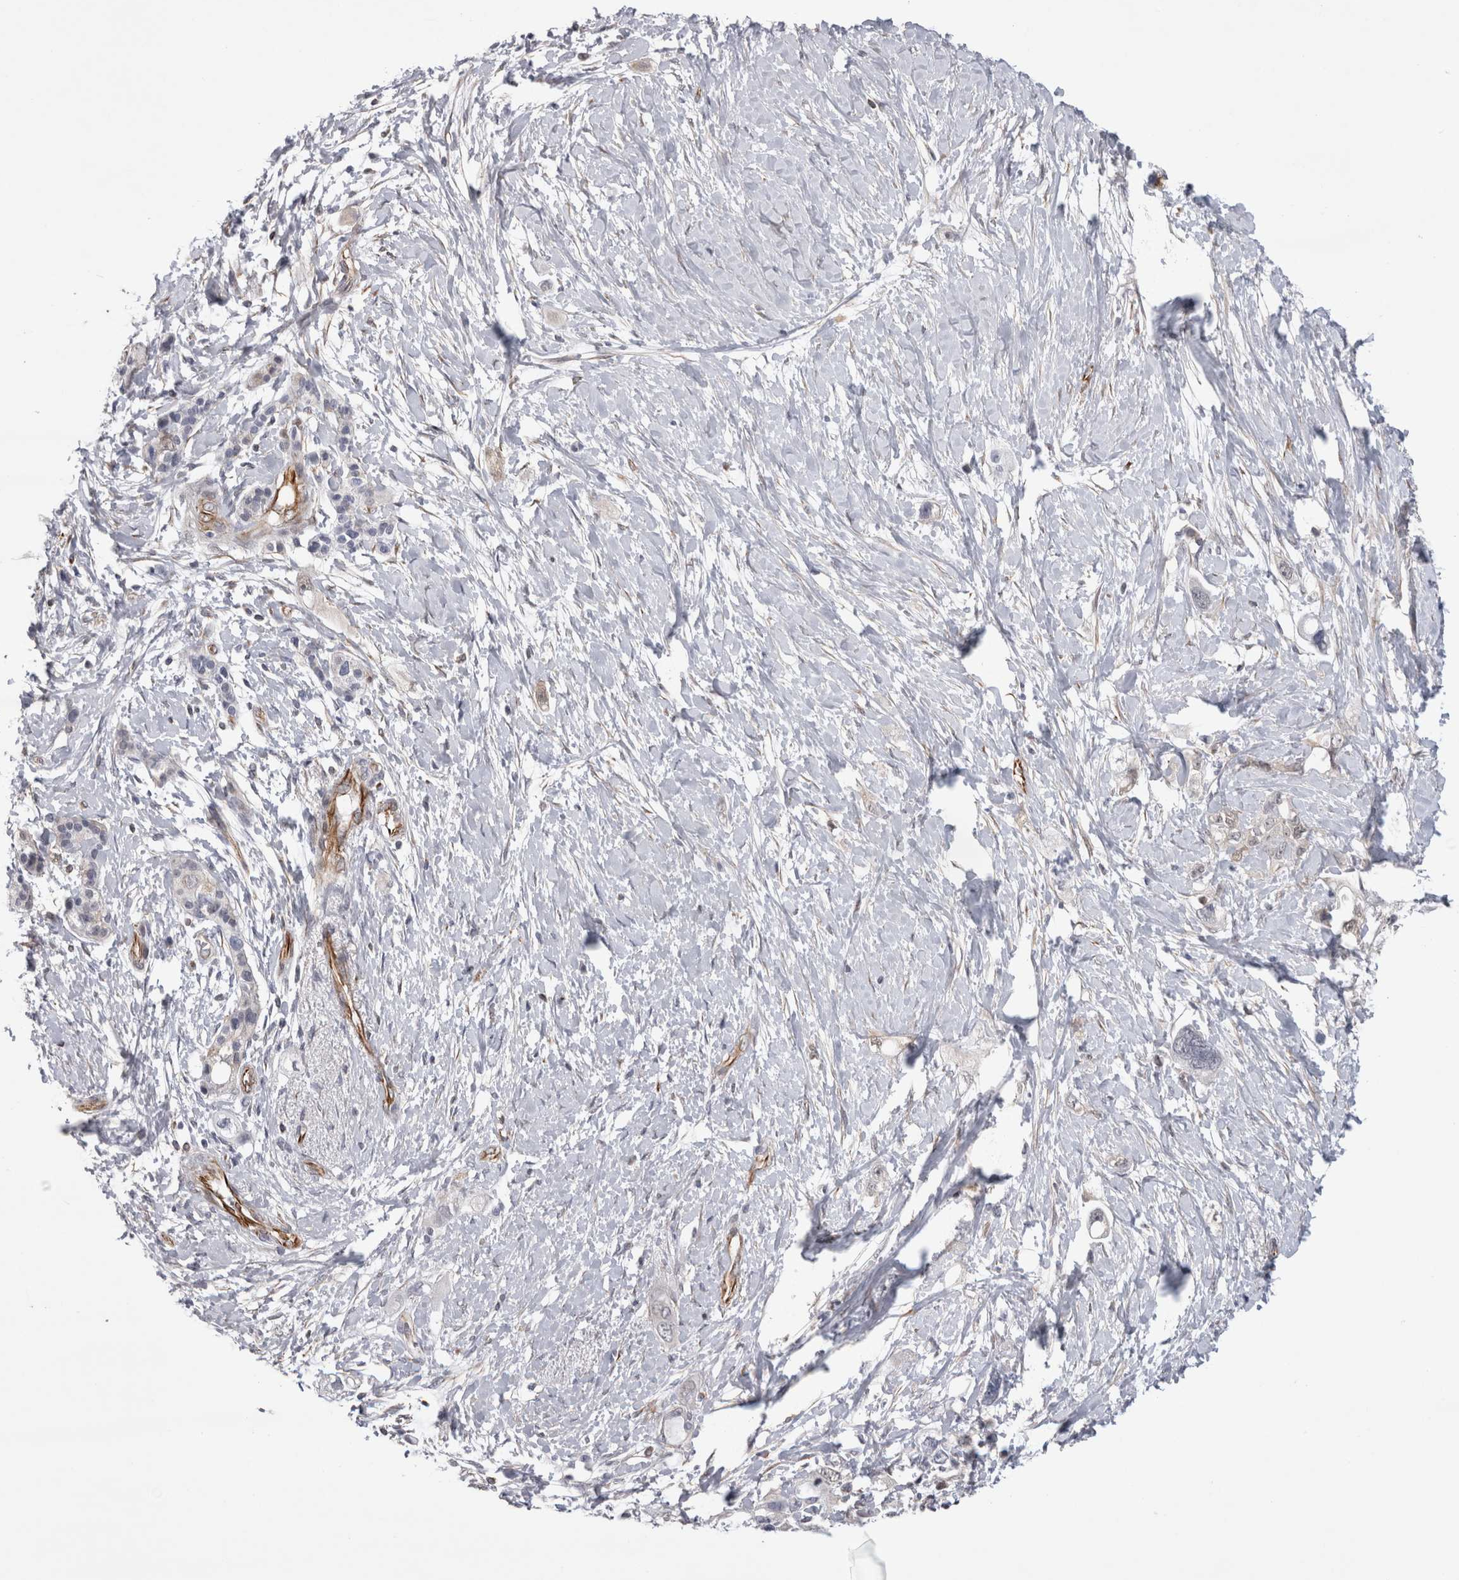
{"staining": {"intensity": "negative", "quantity": "none", "location": "none"}, "tissue": "pancreatic cancer", "cell_type": "Tumor cells", "image_type": "cancer", "snomed": [{"axis": "morphology", "description": "Adenocarcinoma, NOS"}, {"axis": "topography", "description": "Pancreas"}], "caption": "Protein analysis of adenocarcinoma (pancreatic) displays no significant positivity in tumor cells. (Brightfield microscopy of DAB immunohistochemistry (IHC) at high magnification).", "gene": "ACOT7", "patient": {"sex": "female", "age": 56}}